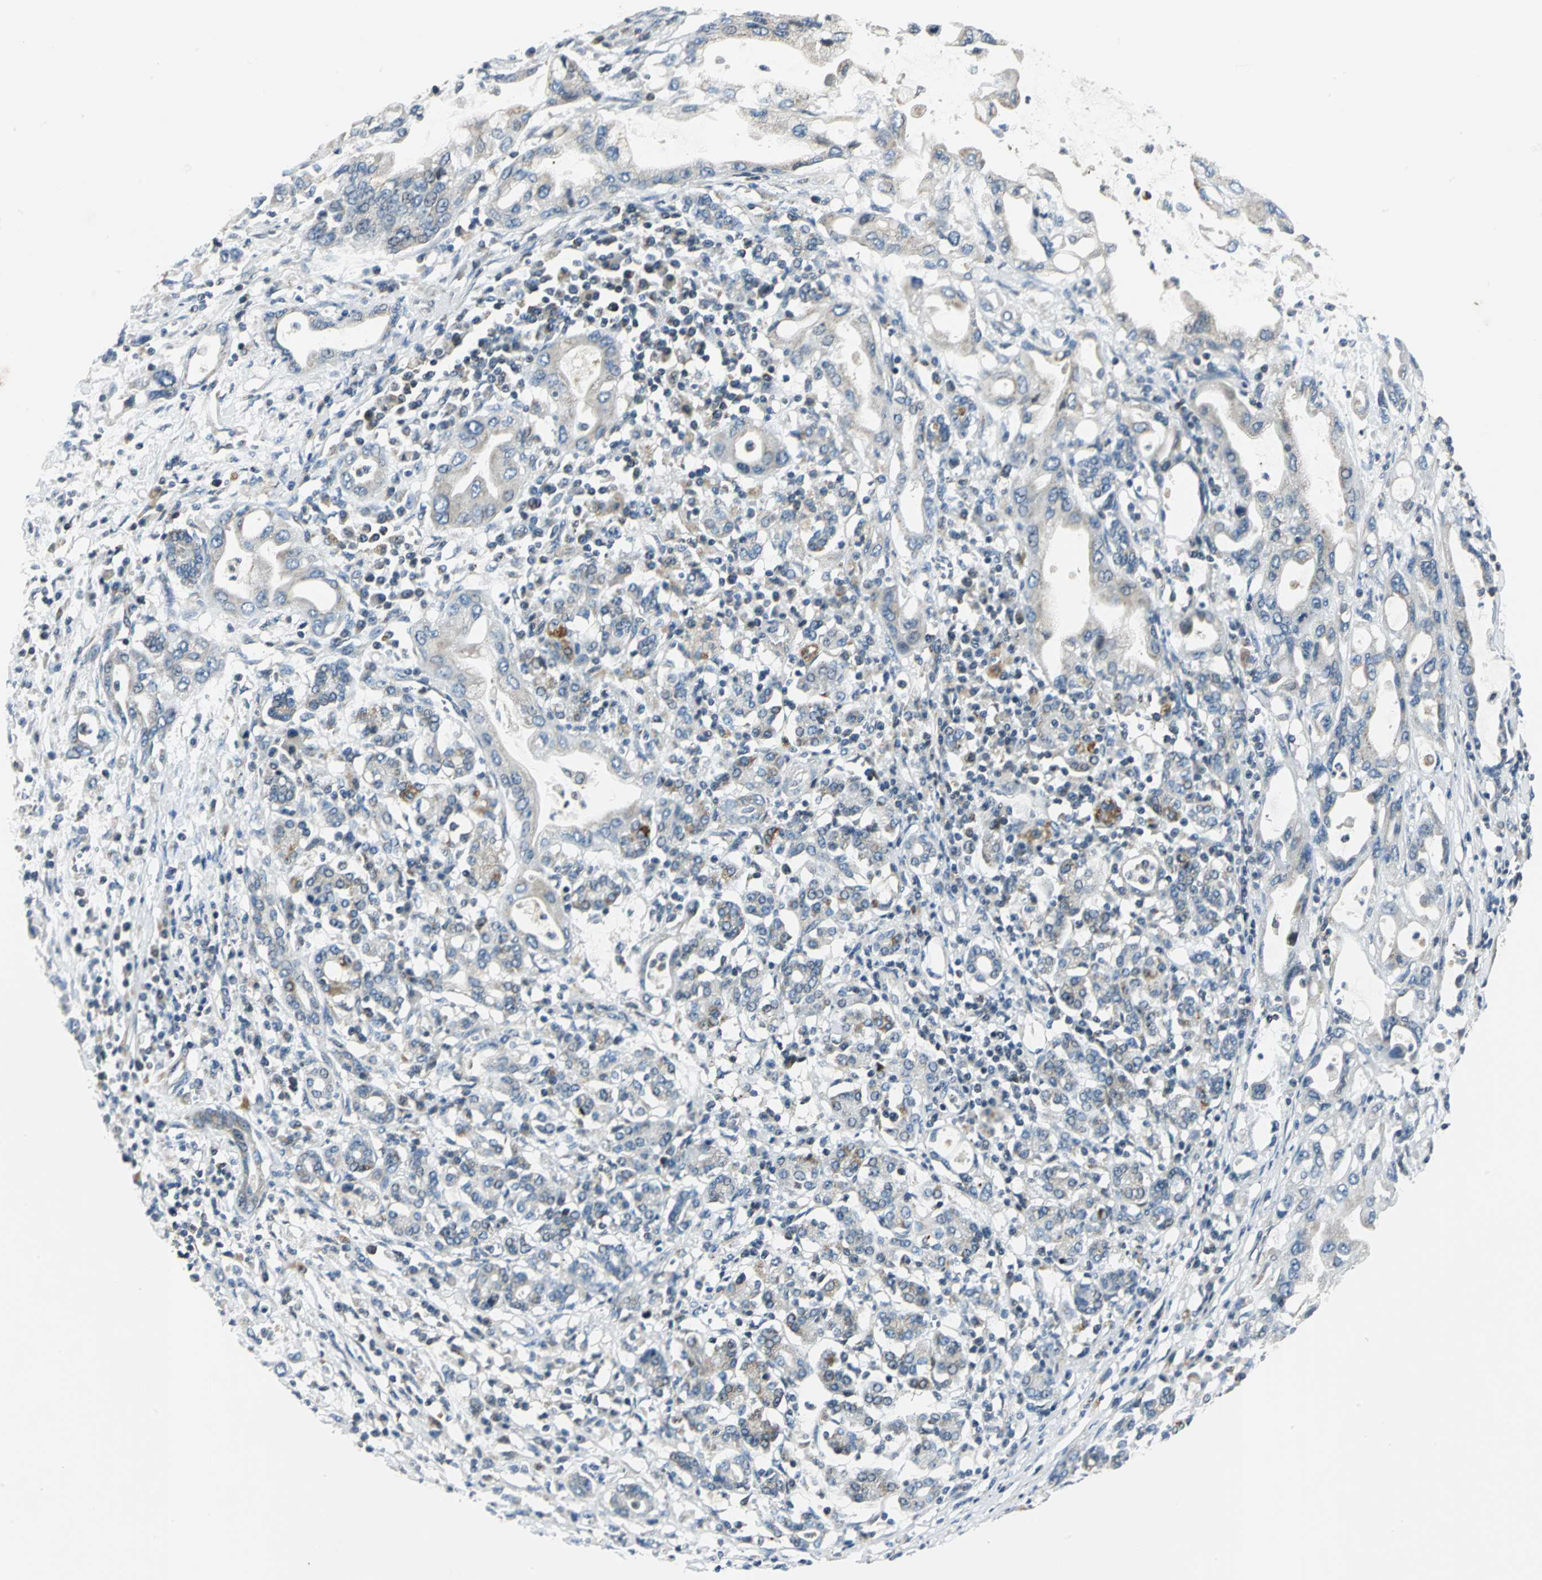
{"staining": {"intensity": "weak", "quantity": "25%-75%", "location": "cytoplasmic/membranous"}, "tissue": "pancreatic cancer", "cell_type": "Tumor cells", "image_type": "cancer", "snomed": [{"axis": "morphology", "description": "Adenocarcinoma, NOS"}, {"axis": "topography", "description": "Pancreas"}], "caption": "IHC of pancreatic adenocarcinoma reveals low levels of weak cytoplasmic/membranous staining in approximately 25%-75% of tumor cells. Nuclei are stained in blue.", "gene": "USP40", "patient": {"sex": "female", "age": 57}}